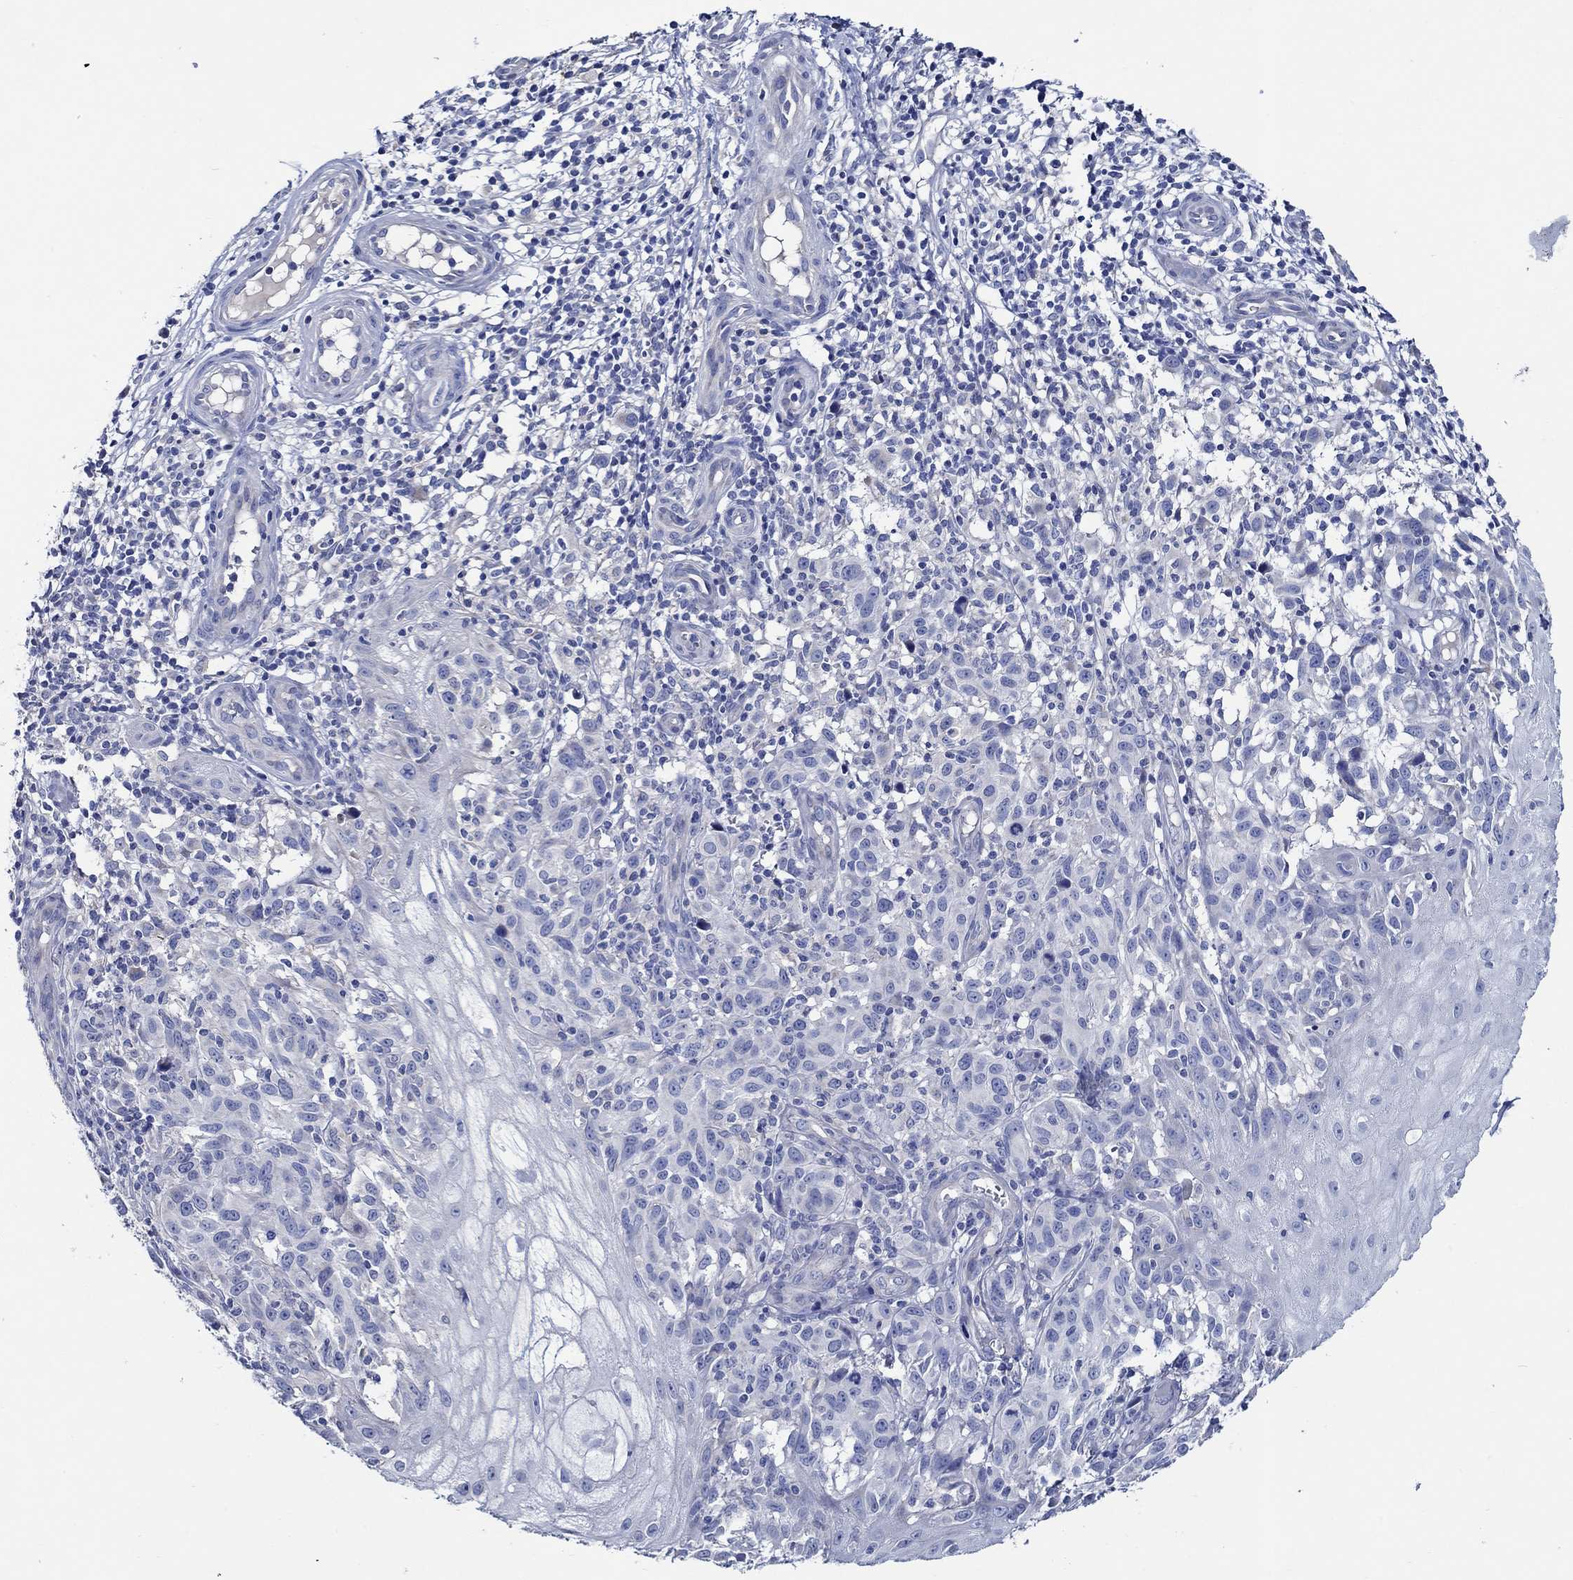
{"staining": {"intensity": "negative", "quantity": "none", "location": "none"}, "tissue": "melanoma", "cell_type": "Tumor cells", "image_type": "cancer", "snomed": [{"axis": "morphology", "description": "Malignant melanoma, NOS"}, {"axis": "topography", "description": "Skin"}], "caption": "The histopathology image displays no staining of tumor cells in melanoma.", "gene": "SKOR1", "patient": {"sex": "female", "age": 53}}